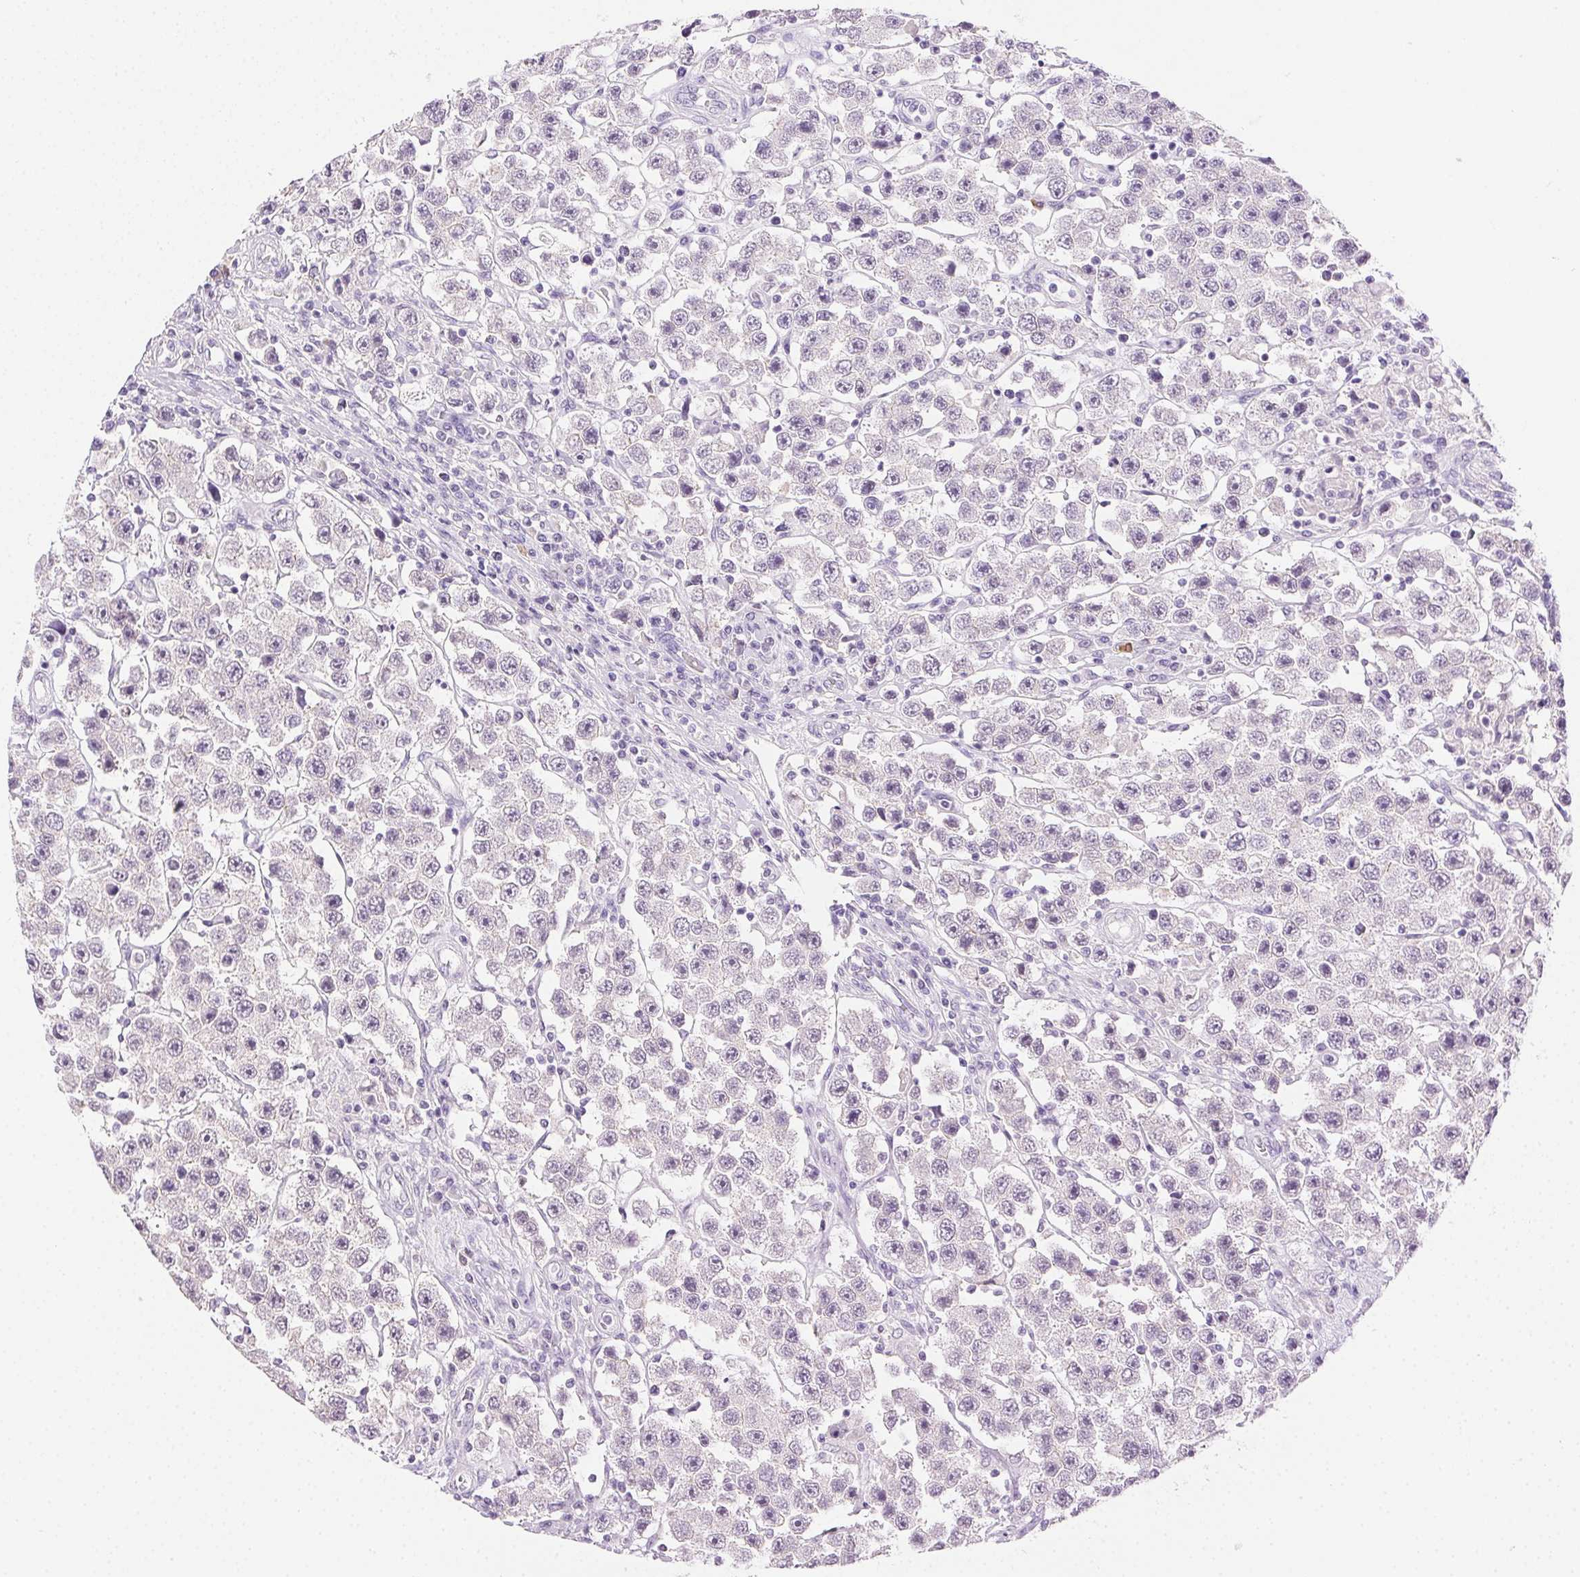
{"staining": {"intensity": "negative", "quantity": "none", "location": "none"}, "tissue": "testis cancer", "cell_type": "Tumor cells", "image_type": "cancer", "snomed": [{"axis": "morphology", "description": "Seminoma, NOS"}, {"axis": "topography", "description": "Testis"}], "caption": "An immunohistochemistry photomicrograph of seminoma (testis) is shown. There is no staining in tumor cells of seminoma (testis). (DAB (3,3'-diaminobenzidine) immunohistochemistry (IHC) visualized using brightfield microscopy, high magnification).", "gene": "CLDN10", "patient": {"sex": "male", "age": 45}}